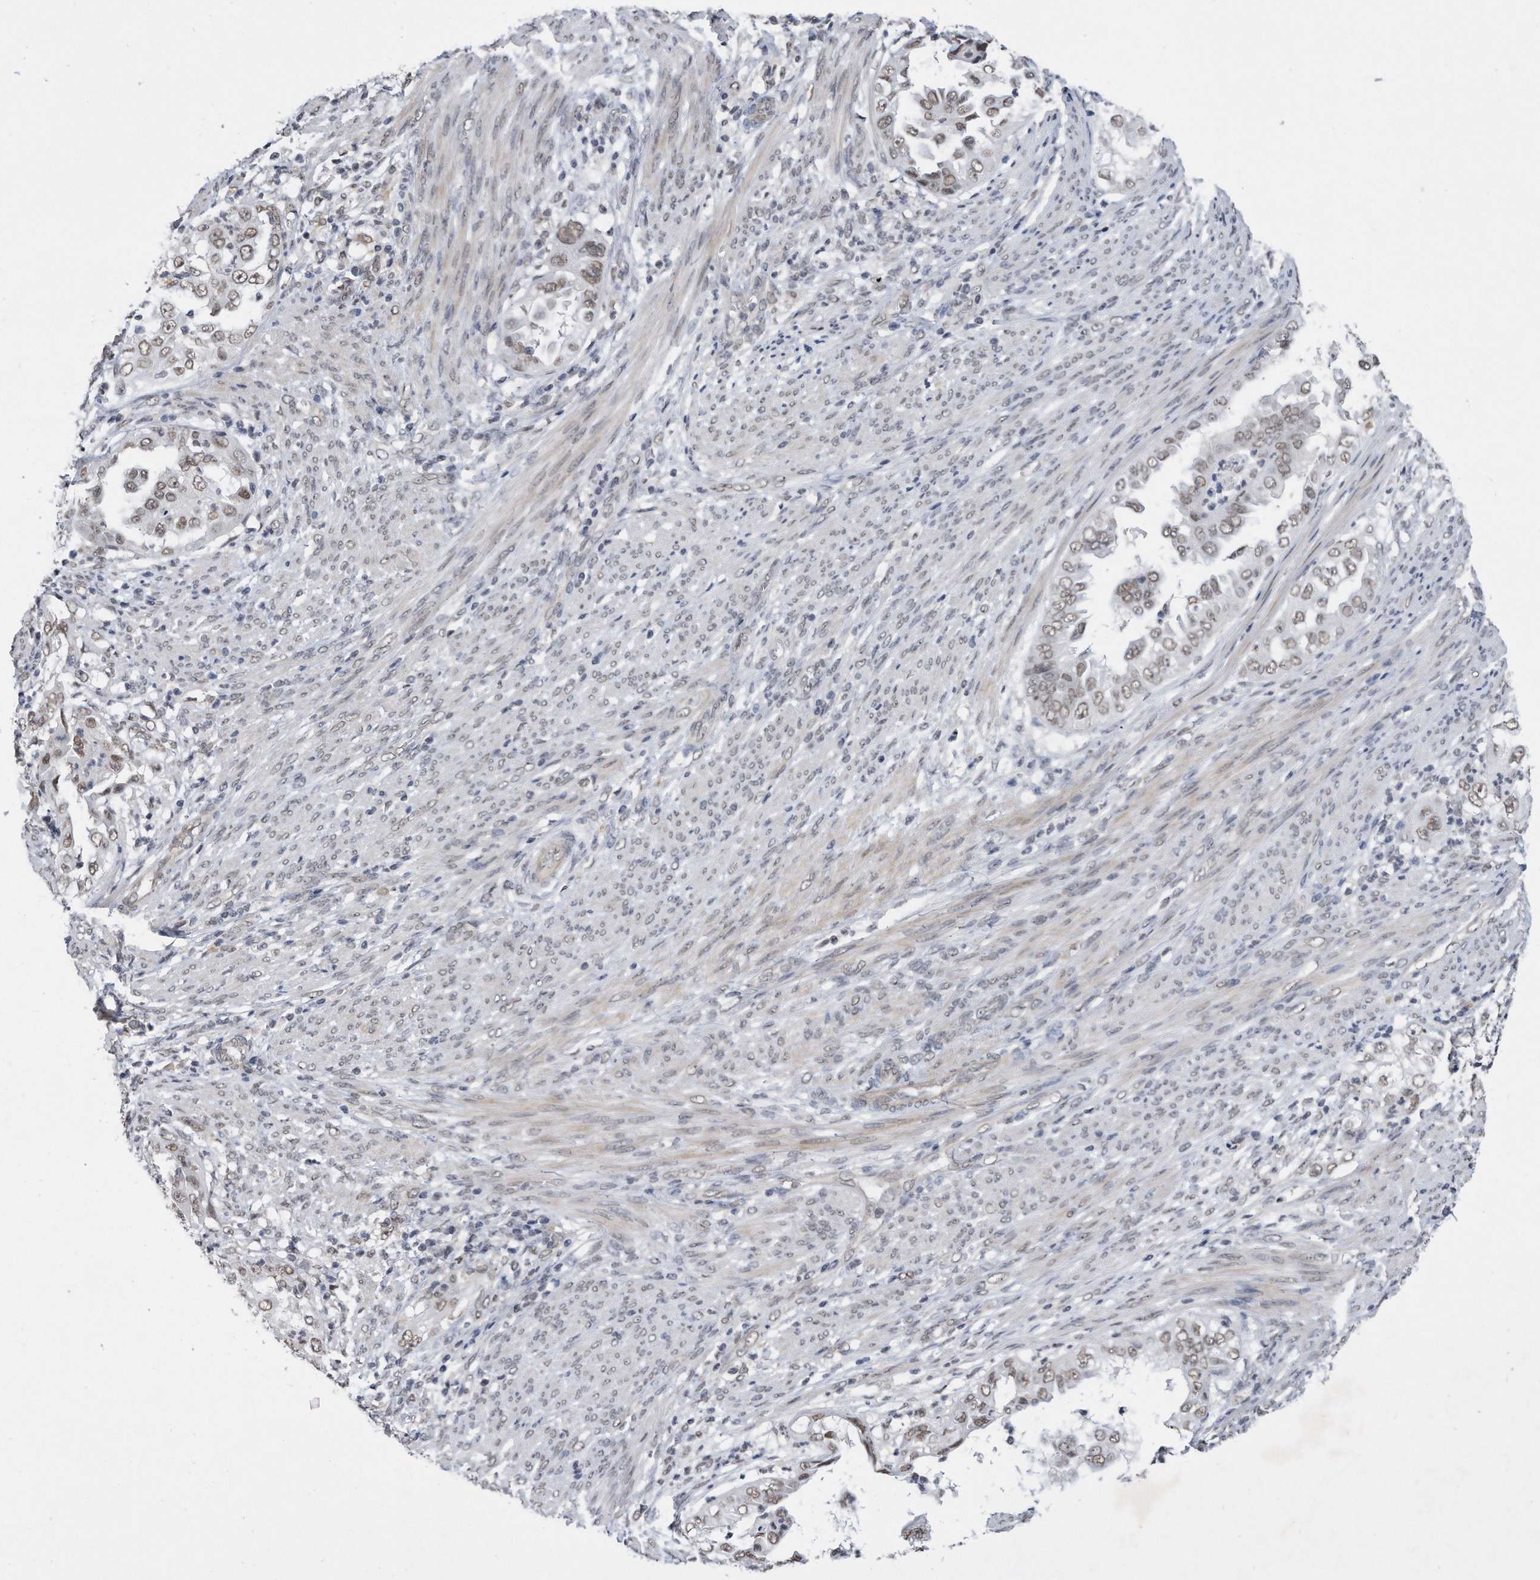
{"staining": {"intensity": "weak", "quantity": ">75%", "location": "nuclear"}, "tissue": "endometrial cancer", "cell_type": "Tumor cells", "image_type": "cancer", "snomed": [{"axis": "morphology", "description": "Adenocarcinoma, NOS"}, {"axis": "topography", "description": "Endometrium"}], "caption": "The histopathology image demonstrates staining of endometrial adenocarcinoma, revealing weak nuclear protein expression (brown color) within tumor cells. Immunohistochemistry (ihc) stains the protein of interest in brown and the nuclei are stained blue.", "gene": "TP53INP1", "patient": {"sex": "female", "age": 85}}